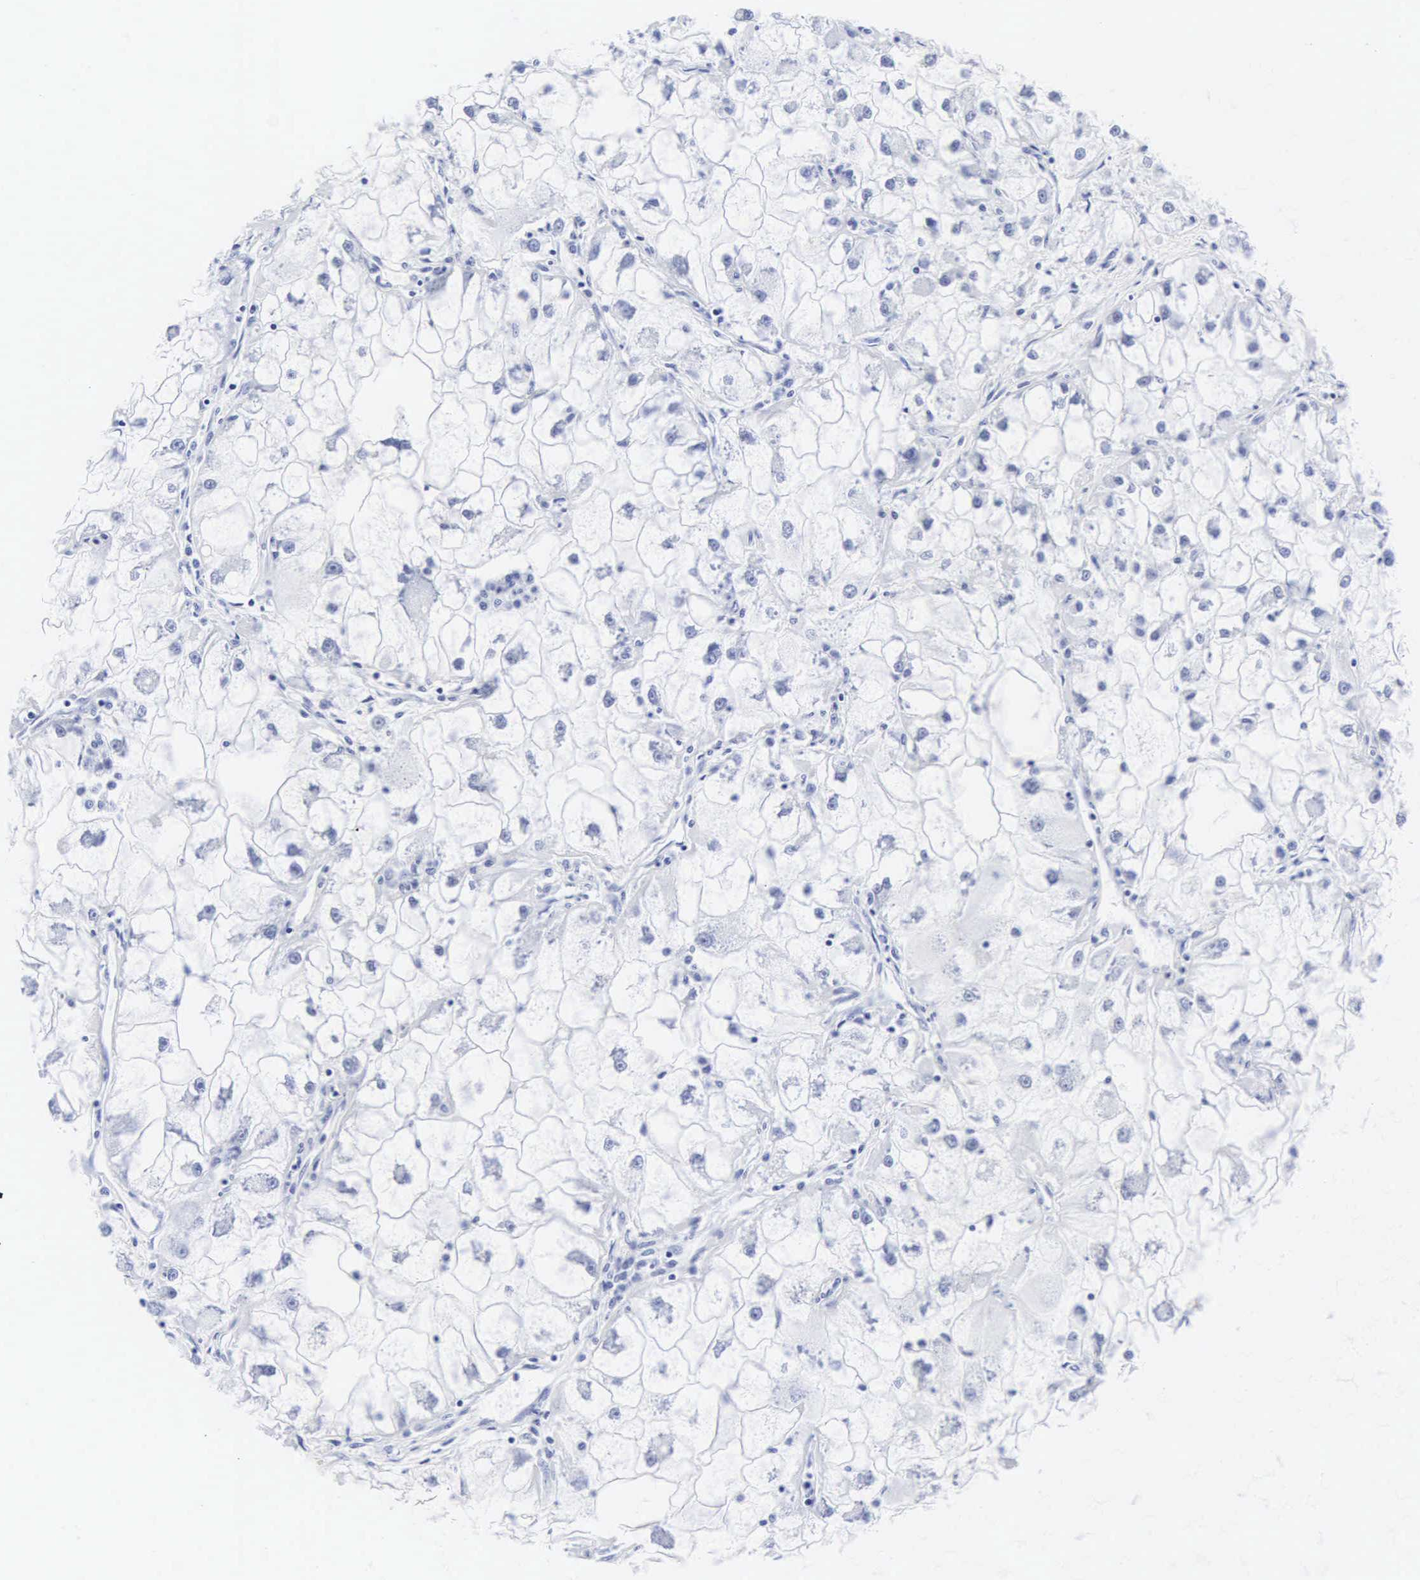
{"staining": {"intensity": "negative", "quantity": "none", "location": "none"}, "tissue": "renal cancer", "cell_type": "Tumor cells", "image_type": "cancer", "snomed": [{"axis": "morphology", "description": "Adenocarcinoma, NOS"}, {"axis": "topography", "description": "Kidney"}], "caption": "The image demonstrates no significant staining in tumor cells of renal cancer (adenocarcinoma).", "gene": "CGB3", "patient": {"sex": "female", "age": 73}}